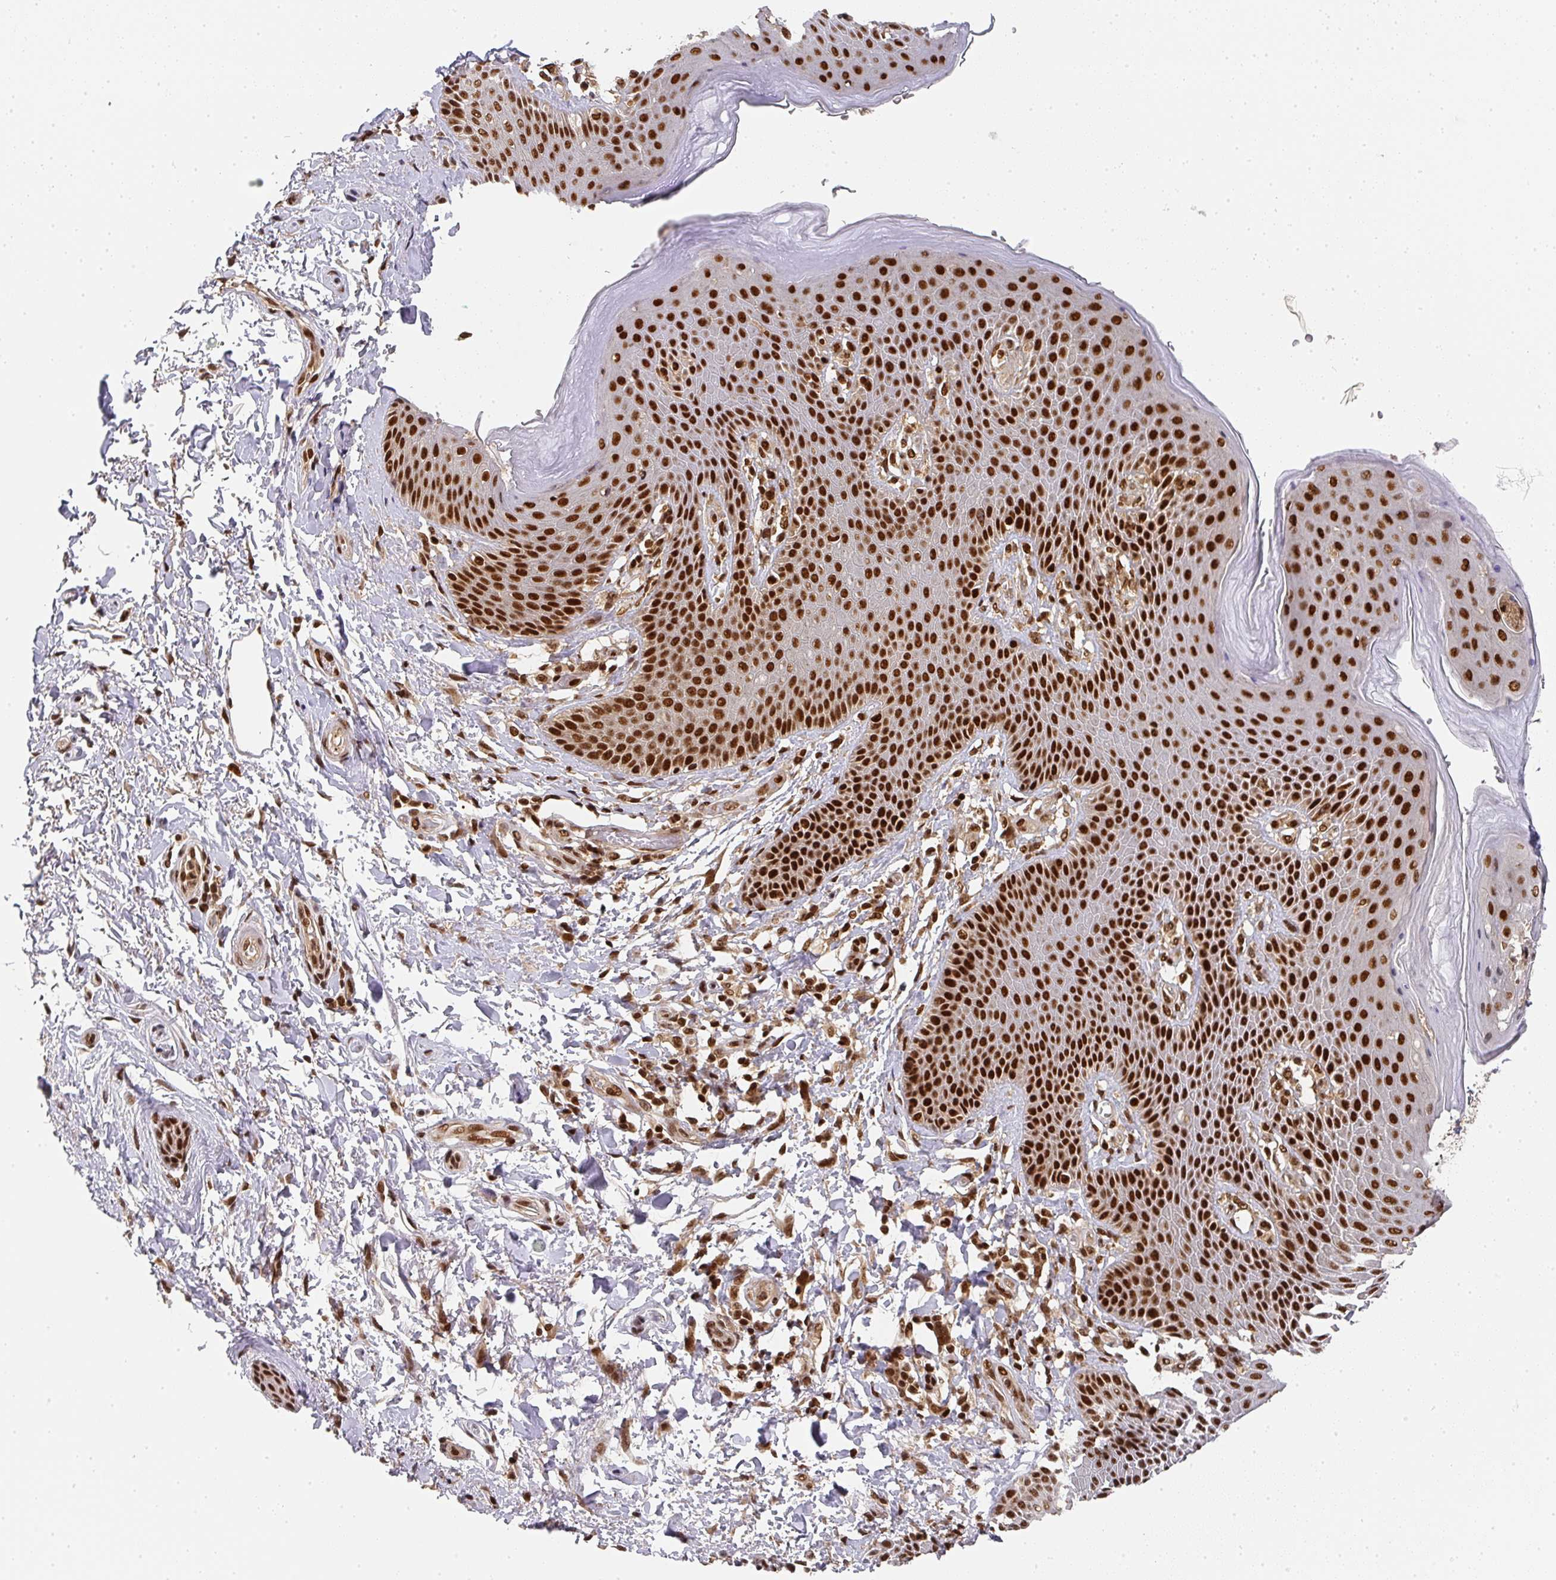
{"staining": {"intensity": "strong", "quantity": ">75%", "location": "nuclear"}, "tissue": "skin", "cell_type": "Epidermal cells", "image_type": "normal", "snomed": [{"axis": "morphology", "description": "Normal tissue, NOS"}, {"axis": "topography", "description": "Peripheral nerve tissue"}], "caption": "Human skin stained with a protein marker reveals strong staining in epidermal cells.", "gene": "DIDO1", "patient": {"sex": "male", "age": 51}}